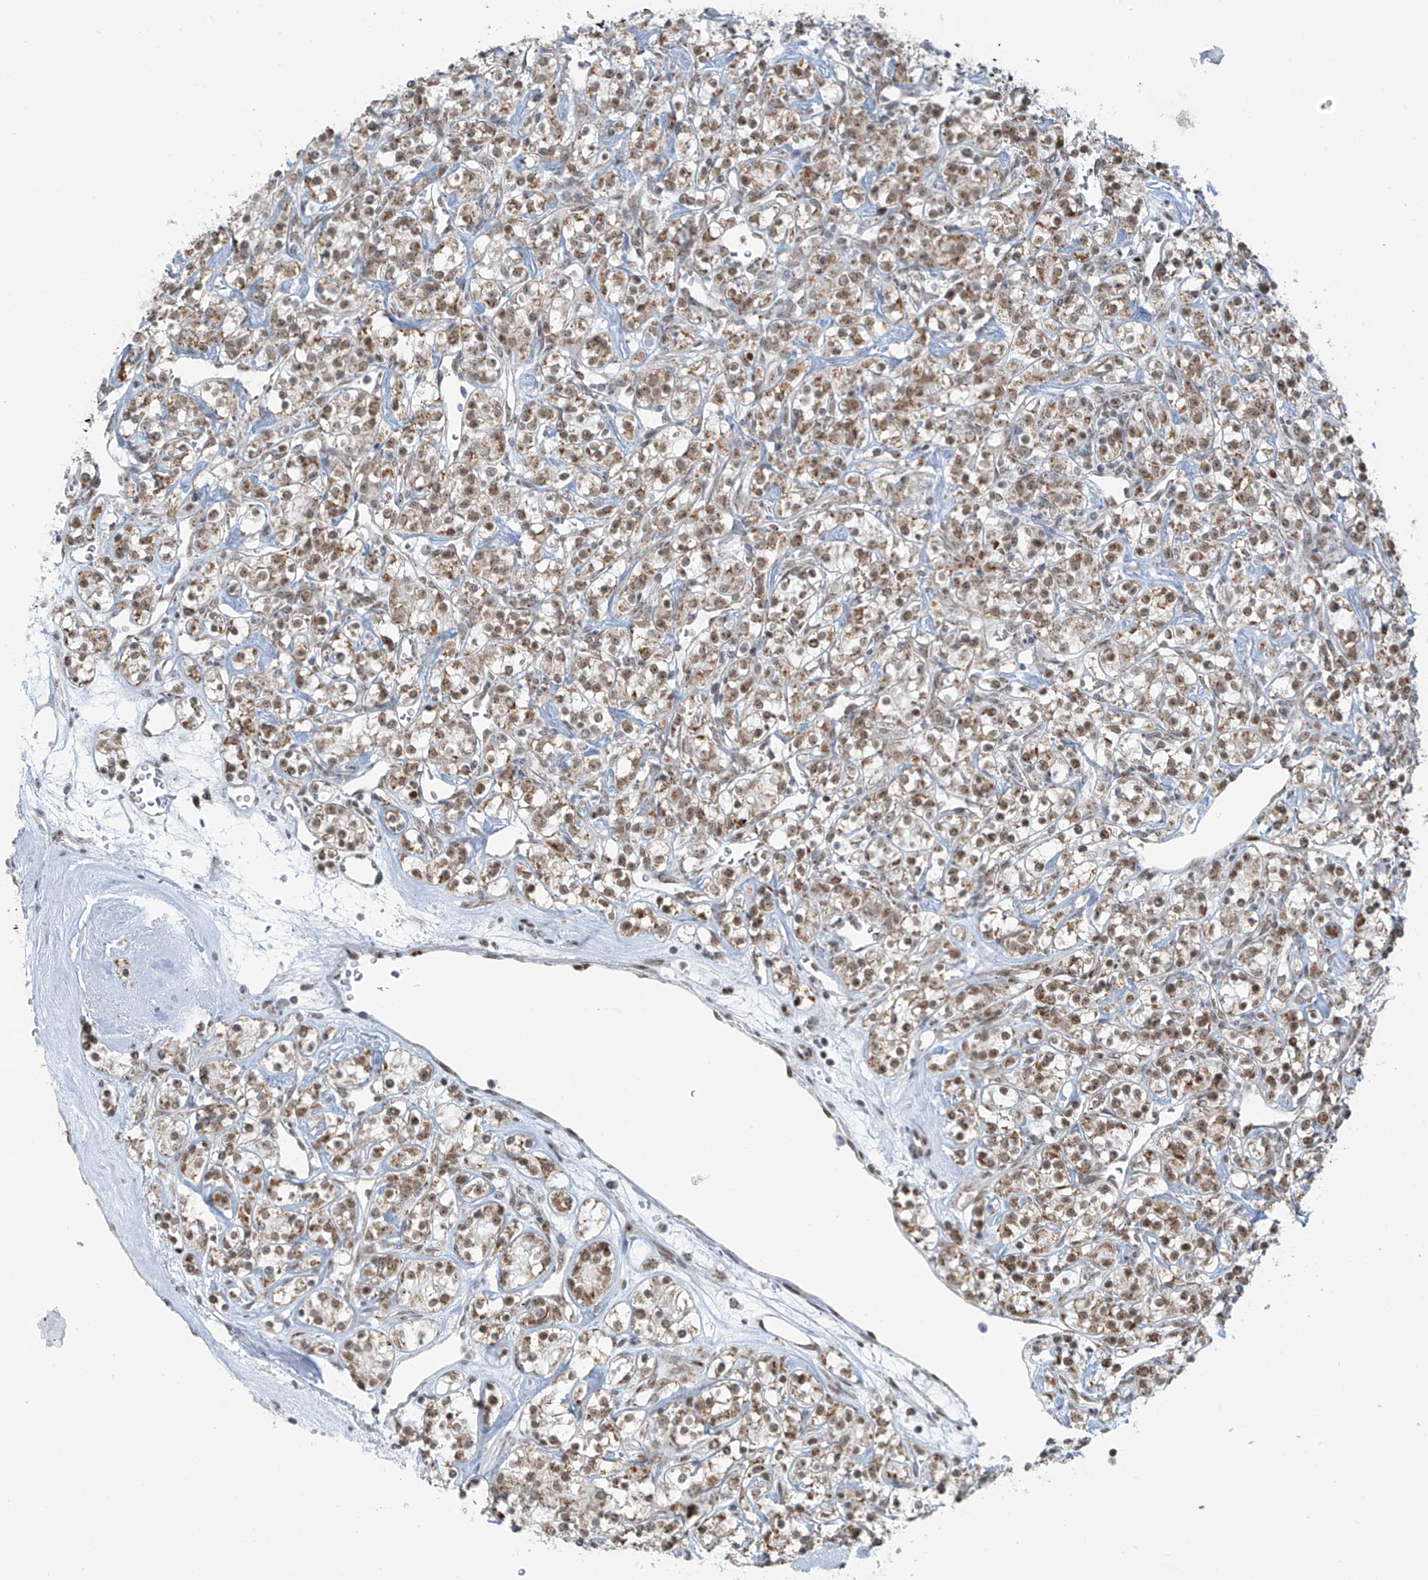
{"staining": {"intensity": "moderate", "quantity": ">75%", "location": "cytoplasmic/membranous,nuclear"}, "tissue": "renal cancer", "cell_type": "Tumor cells", "image_type": "cancer", "snomed": [{"axis": "morphology", "description": "Adenocarcinoma, NOS"}, {"axis": "topography", "description": "Kidney"}], "caption": "Immunohistochemical staining of human renal cancer (adenocarcinoma) reveals medium levels of moderate cytoplasmic/membranous and nuclear protein positivity in about >75% of tumor cells. Using DAB (brown) and hematoxylin (blue) stains, captured at high magnification using brightfield microscopy.", "gene": "WRNIP1", "patient": {"sex": "male", "age": 77}}